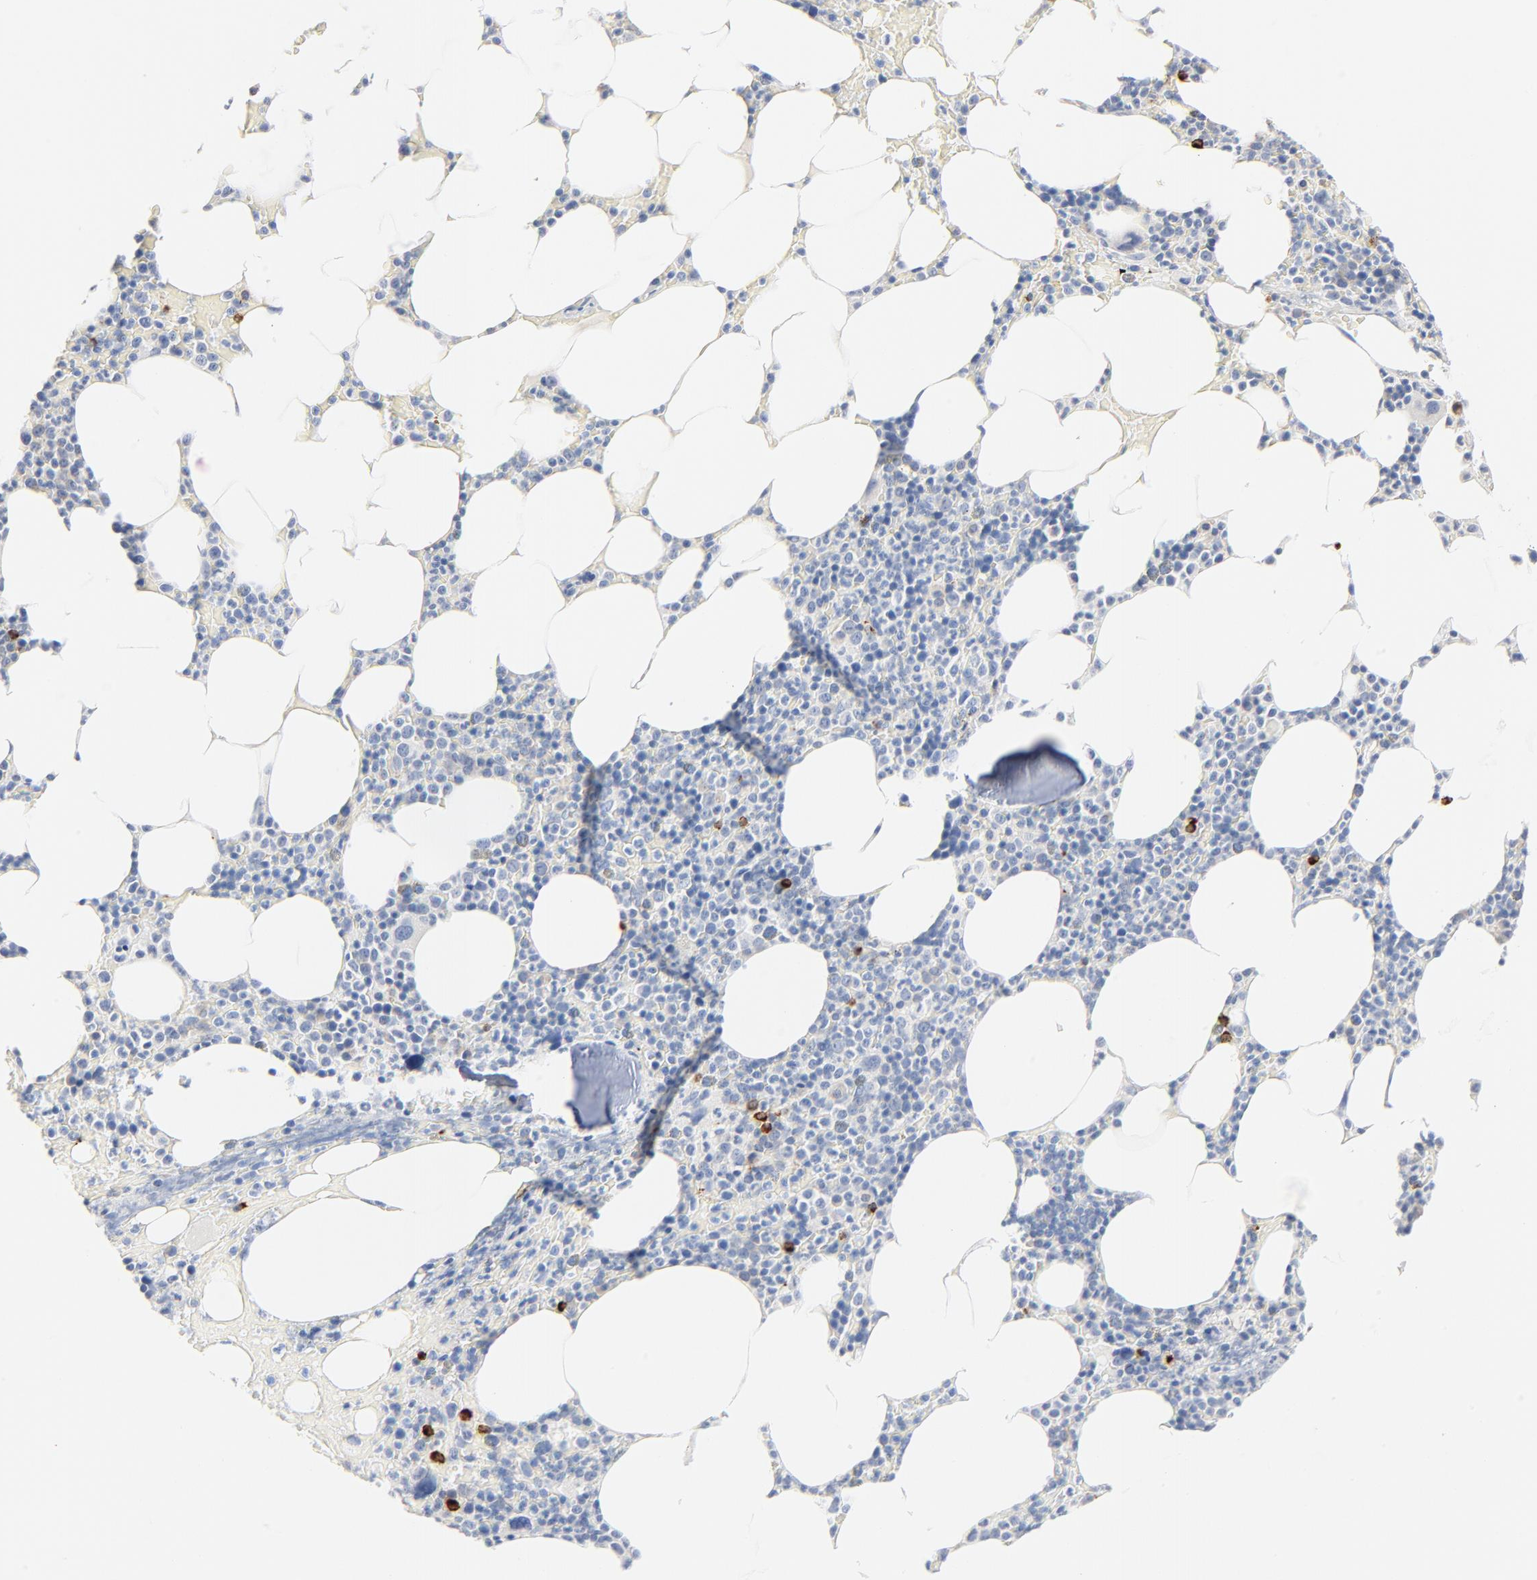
{"staining": {"intensity": "strong", "quantity": "<25%", "location": "cytoplasmic/membranous"}, "tissue": "bone marrow", "cell_type": "Hematopoietic cells", "image_type": "normal", "snomed": [{"axis": "morphology", "description": "Normal tissue, NOS"}, {"axis": "topography", "description": "Bone marrow"}], "caption": "High-power microscopy captured an immunohistochemistry (IHC) micrograph of unremarkable bone marrow, revealing strong cytoplasmic/membranous expression in about <25% of hematopoietic cells.", "gene": "GZMB", "patient": {"sex": "female", "age": 66}}